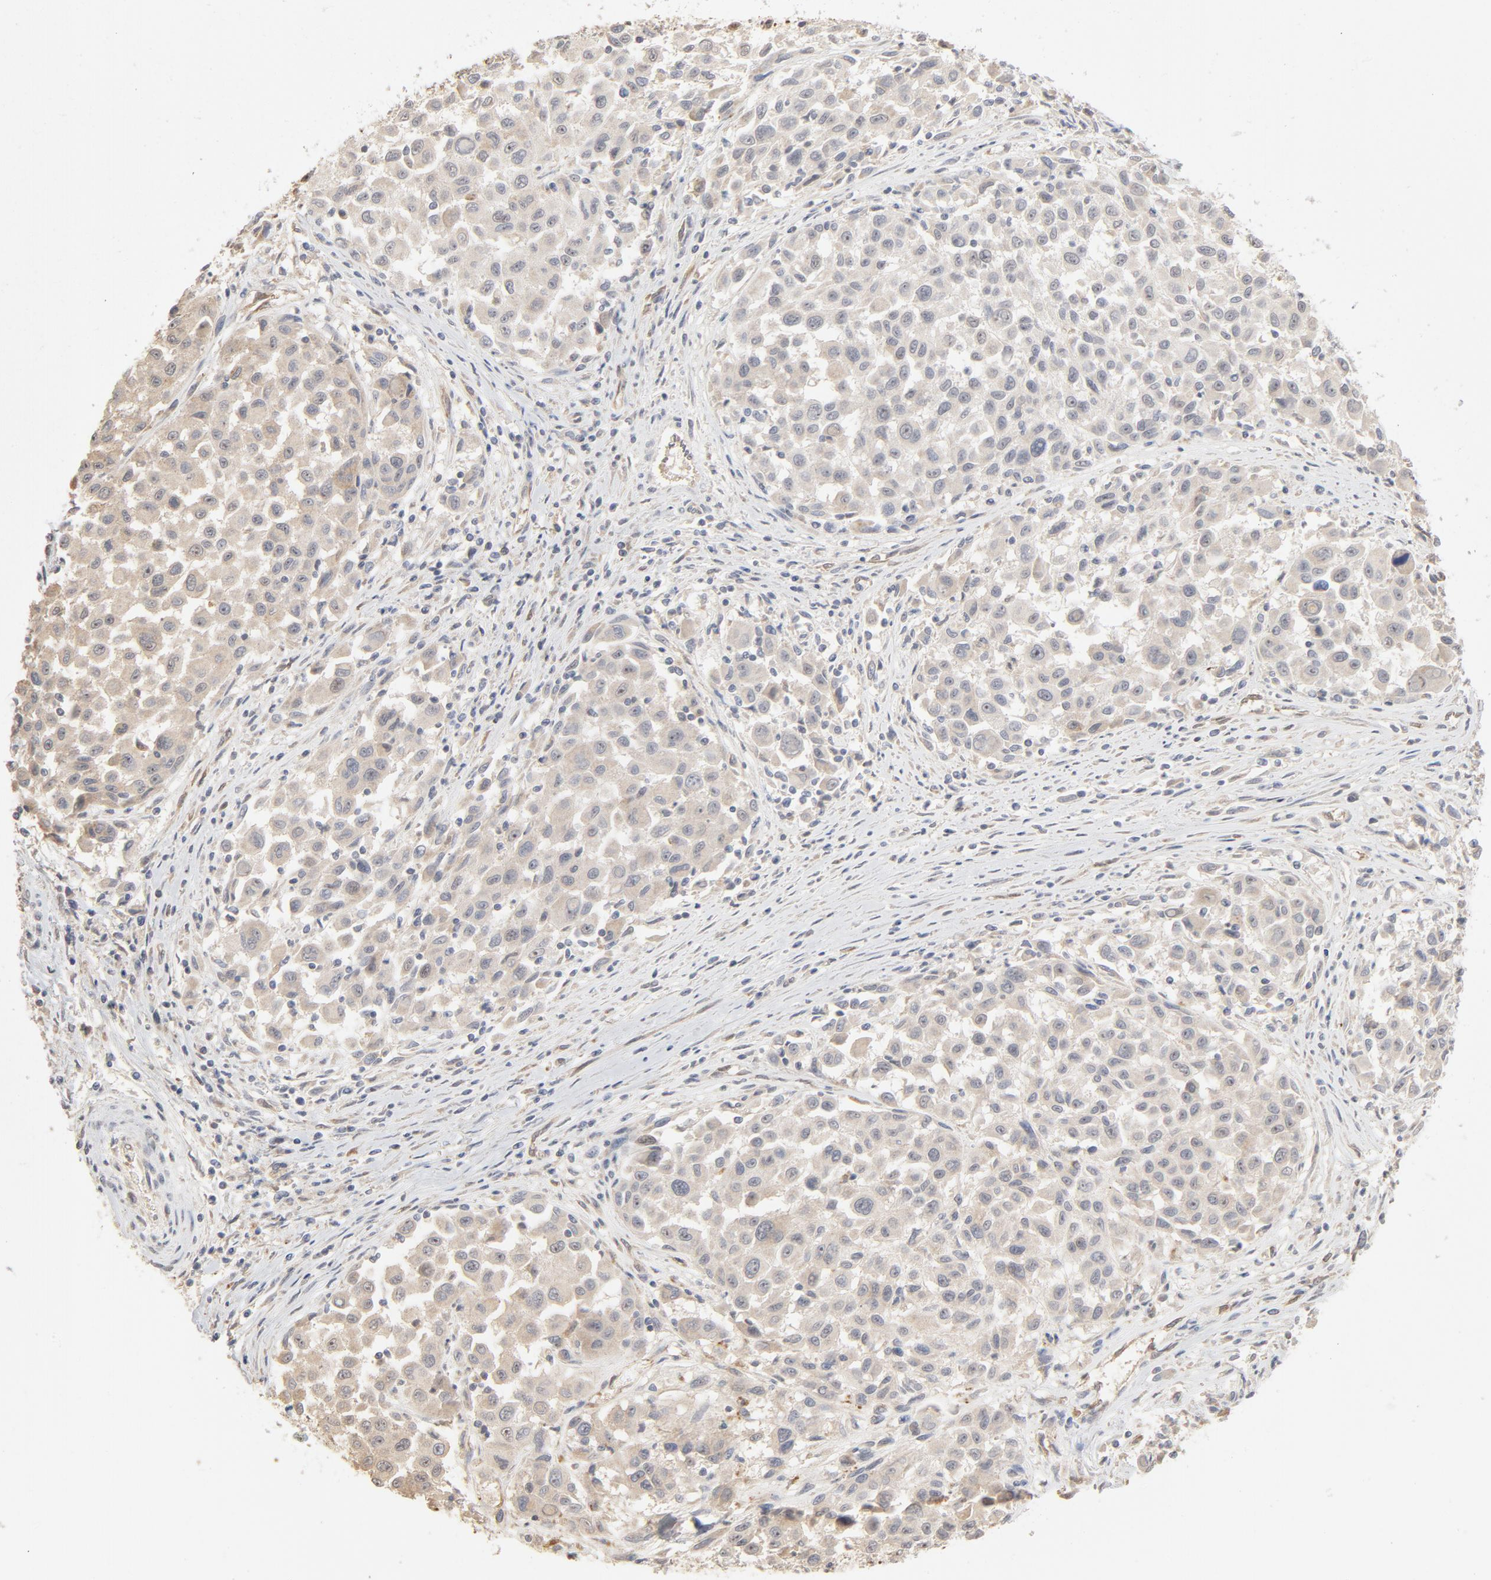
{"staining": {"intensity": "negative", "quantity": "none", "location": "none"}, "tissue": "melanoma", "cell_type": "Tumor cells", "image_type": "cancer", "snomed": [{"axis": "morphology", "description": "Malignant melanoma, Metastatic site"}, {"axis": "topography", "description": "Lymph node"}], "caption": "Immunohistochemical staining of human malignant melanoma (metastatic site) reveals no significant staining in tumor cells.", "gene": "POMT2", "patient": {"sex": "male", "age": 61}}